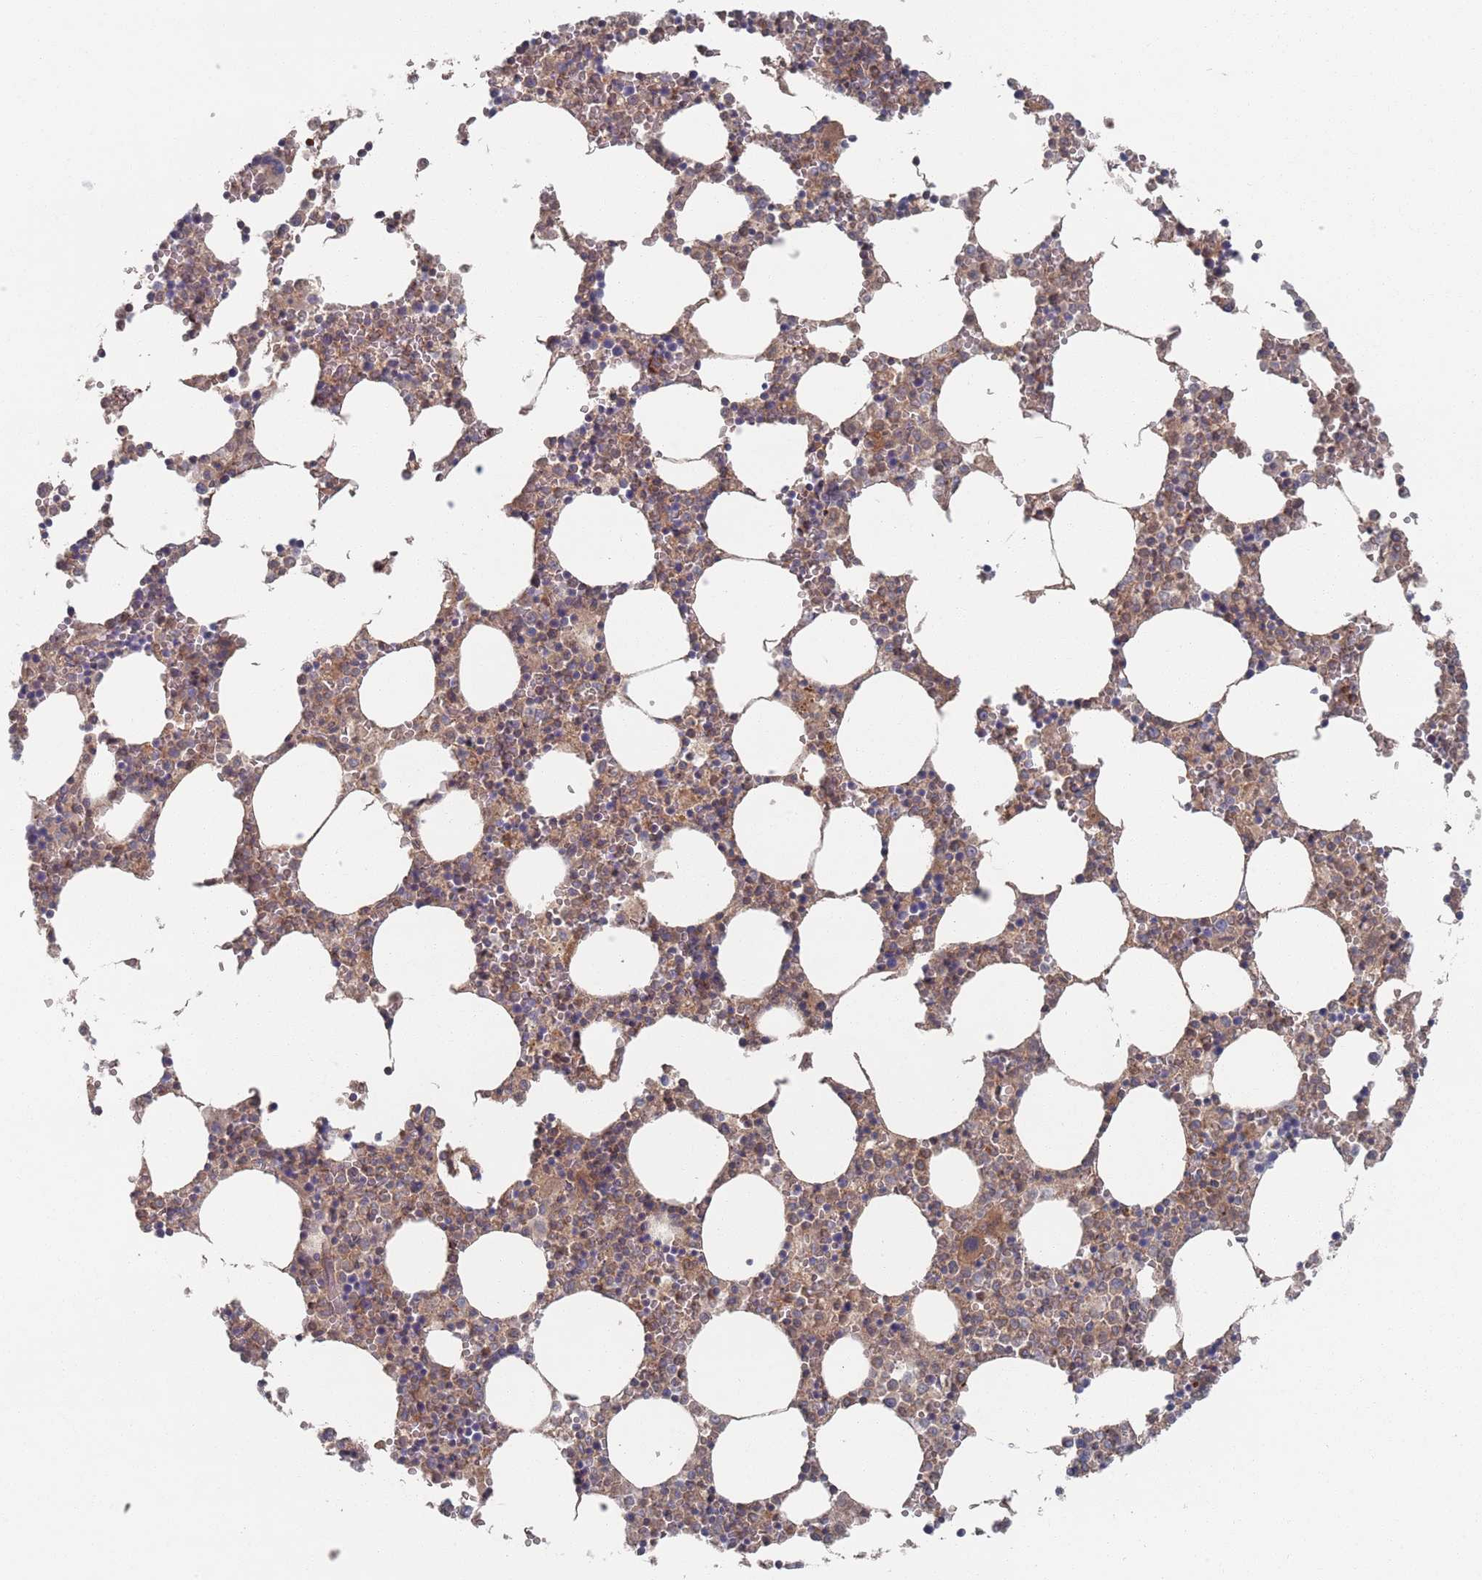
{"staining": {"intensity": "weak", "quantity": "25%-75%", "location": "cytoplasmic/membranous"}, "tissue": "bone marrow", "cell_type": "Hematopoietic cells", "image_type": "normal", "snomed": [{"axis": "morphology", "description": "Normal tissue, NOS"}, {"axis": "topography", "description": "Bone marrow"}], "caption": "The micrograph demonstrates immunohistochemical staining of normal bone marrow. There is weak cytoplasmic/membranous staining is present in about 25%-75% of hematopoietic cells.", "gene": "PLEKHA4", "patient": {"sex": "female", "age": 64}}